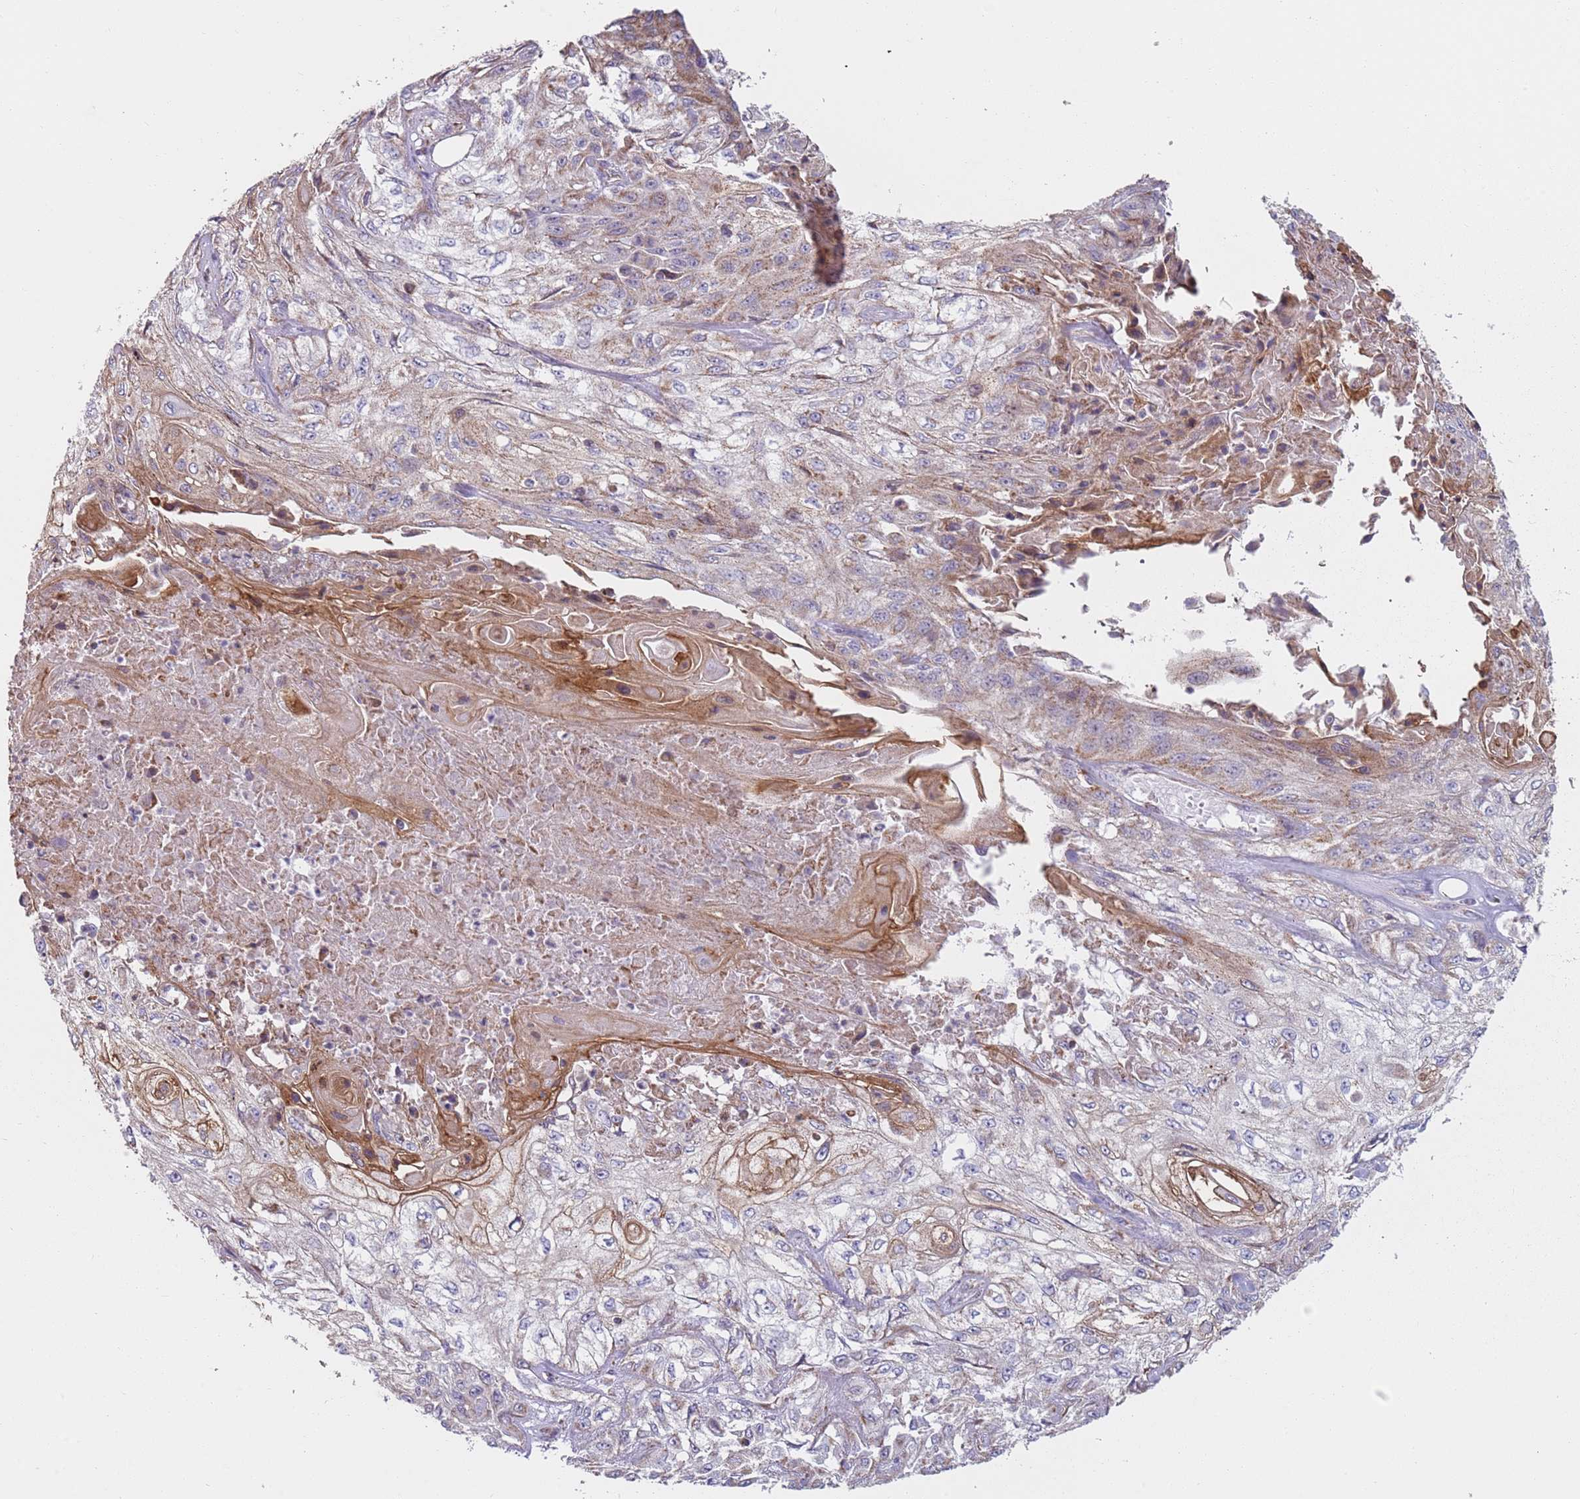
{"staining": {"intensity": "weak", "quantity": "25%-75%", "location": "cytoplasmic/membranous"}, "tissue": "skin cancer", "cell_type": "Tumor cells", "image_type": "cancer", "snomed": [{"axis": "morphology", "description": "Squamous cell carcinoma, NOS"}, {"axis": "morphology", "description": "Squamous cell carcinoma, metastatic, NOS"}, {"axis": "topography", "description": "Skin"}, {"axis": "topography", "description": "Lymph node"}], "caption": "Immunohistochemical staining of human skin cancer exhibits weak cytoplasmic/membranous protein staining in about 25%-75% of tumor cells. (DAB (3,3'-diaminobenzidine) IHC, brown staining for protein, blue staining for nuclei).", "gene": "GAS8", "patient": {"sex": "male", "age": 75}}